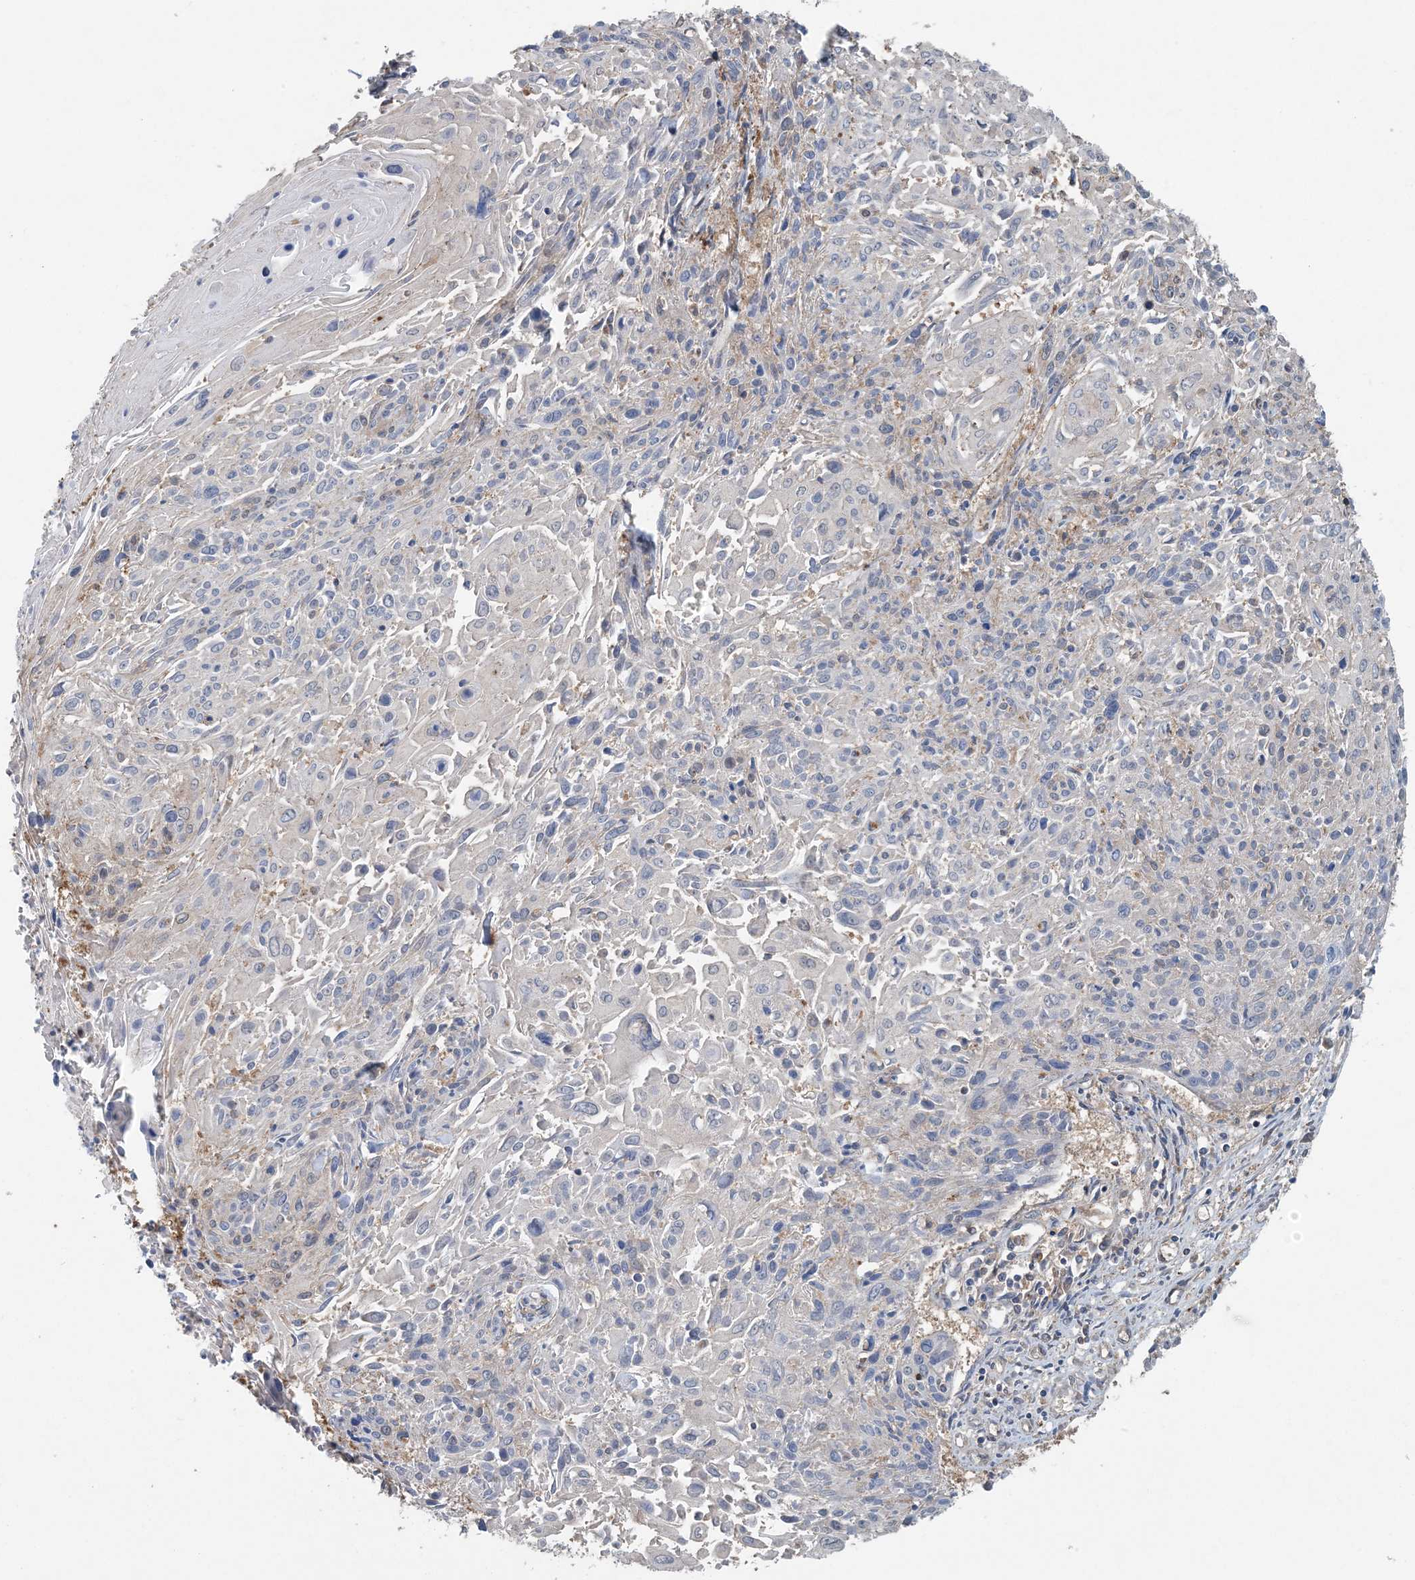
{"staining": {"intensity": "negative", "quantity": "none", "location": "none"}, "tissue": "cervical cancer", "cell_type": "Tumor cells", "image_type": "cancer", "snomed": [{"axis": "morphology", "description": "Squamous cell carcinoma, NOS"}, {"axis": "topography", "description": "Cervix"}], "caption": "Immunohistochemistry image of neoplastic tissue: human cervical squamous cell carcinoma stained with DAB (3,3'-diaminobenzidine) shows no significant protein staining in tumor cells. The staining is performed using DAB brown chromogen with nuclei counter-stained in using hematoxylin.", "gene": "HIKESHI", "patient": {"sex": "female", "age": 51}}